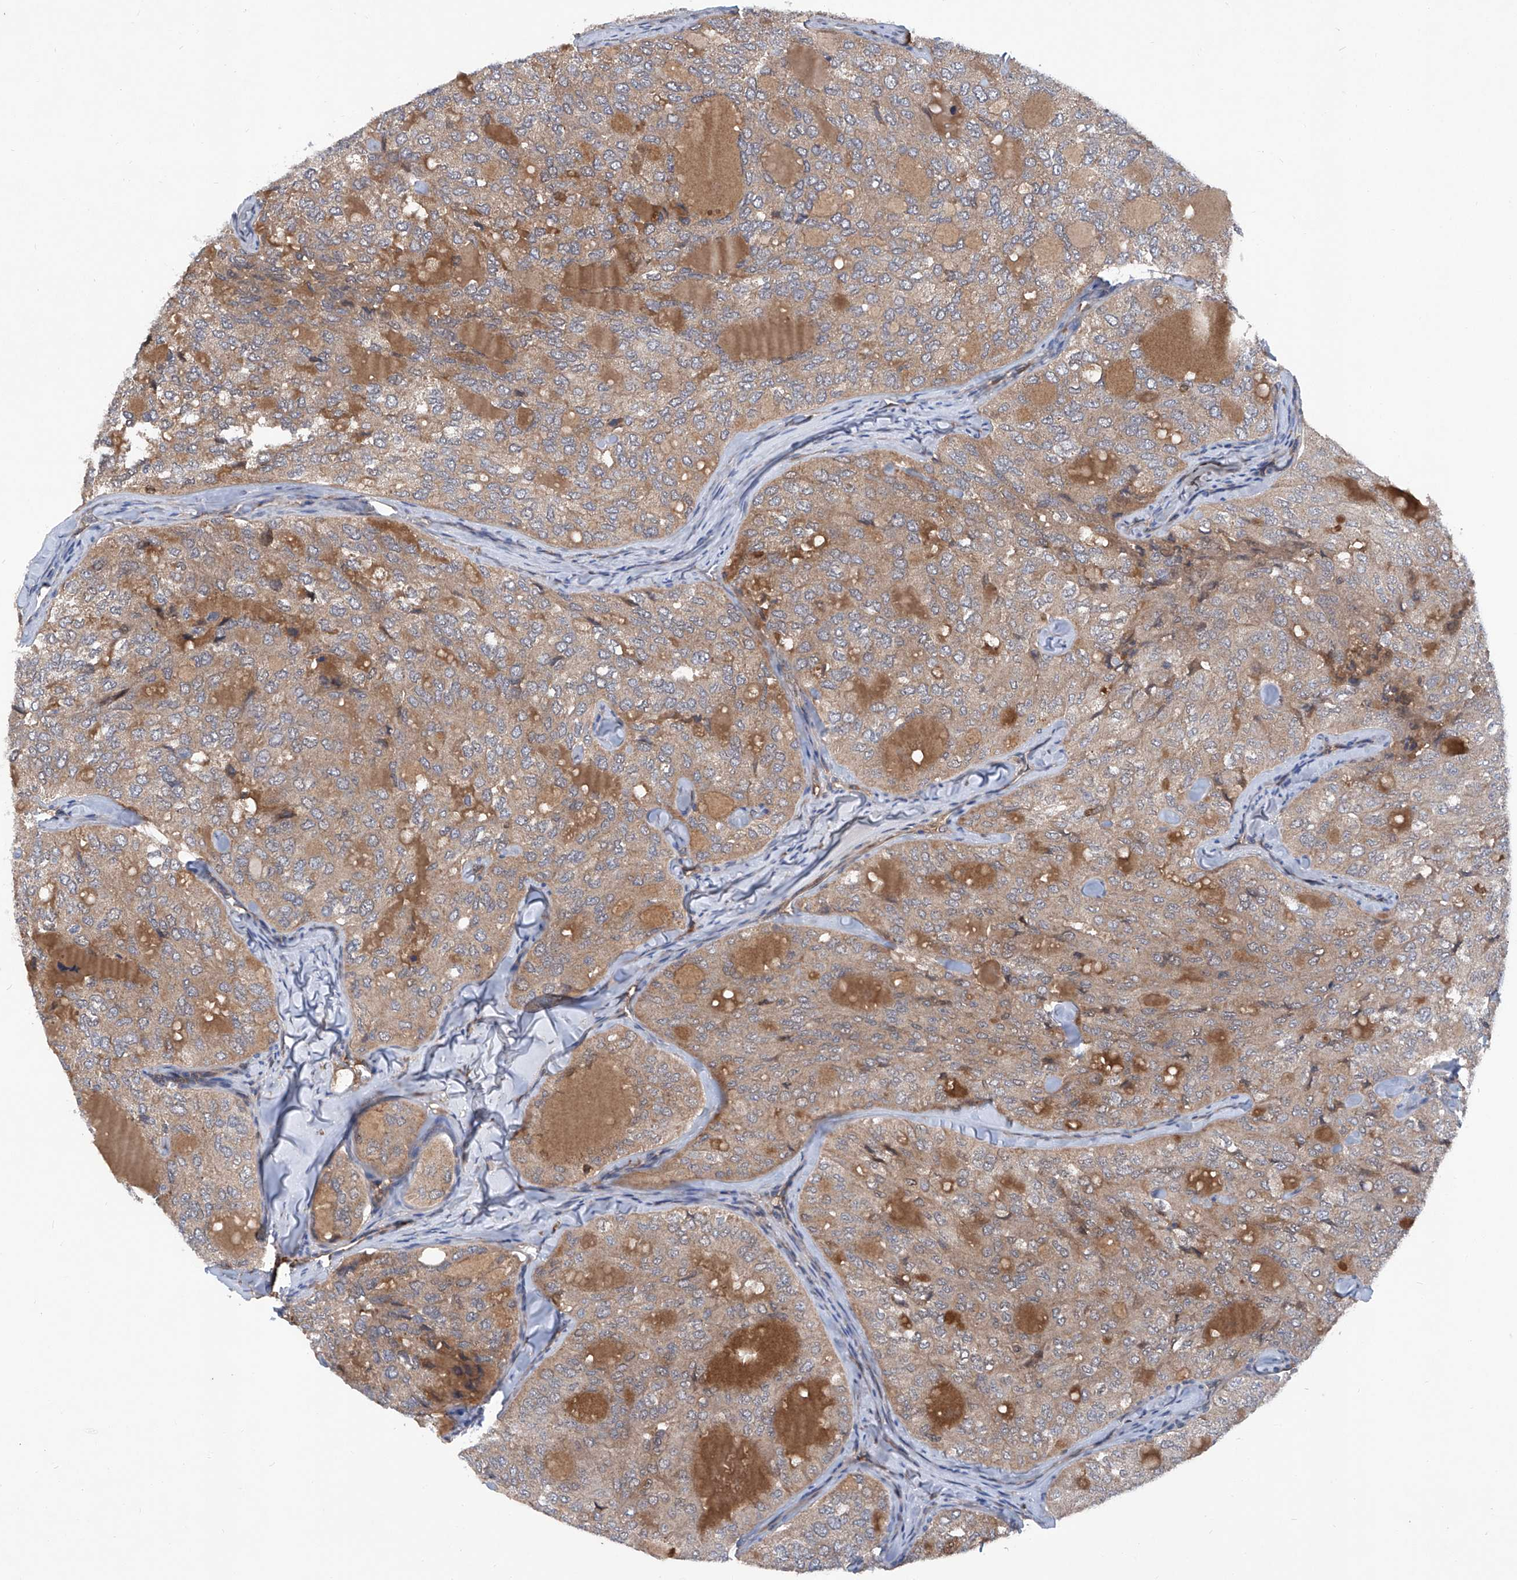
{"staining": {"intensity": "weak", "quantity": ">75%", "location": "cytoplasmic/membranous"}, "tissue": "thyroid cancer", "cell_type": "Tumor cells", "image_type": "cancer", "snomed": [{"axis": "morphology", "description": "Follicular adenoma carcinoma, NOS"}, {"axis": "topography", "description": "Thyroid gland"}], "caption": "IHC staining of thyroid follicular adenoma carcinoma, which shows low levels of weak cytoplasmic/membranous positivity in about >75% of tumor cells indicating weak cytoplasmic/membranous protein expression. The staining was performed using DAB (3,3'-diaminobenzidine) (brown) for protein detection and nuclei were counterstained in hematoxylin (blue).", "gene": "ASCC3", "patient": {"sex": "male", "age": 75}}